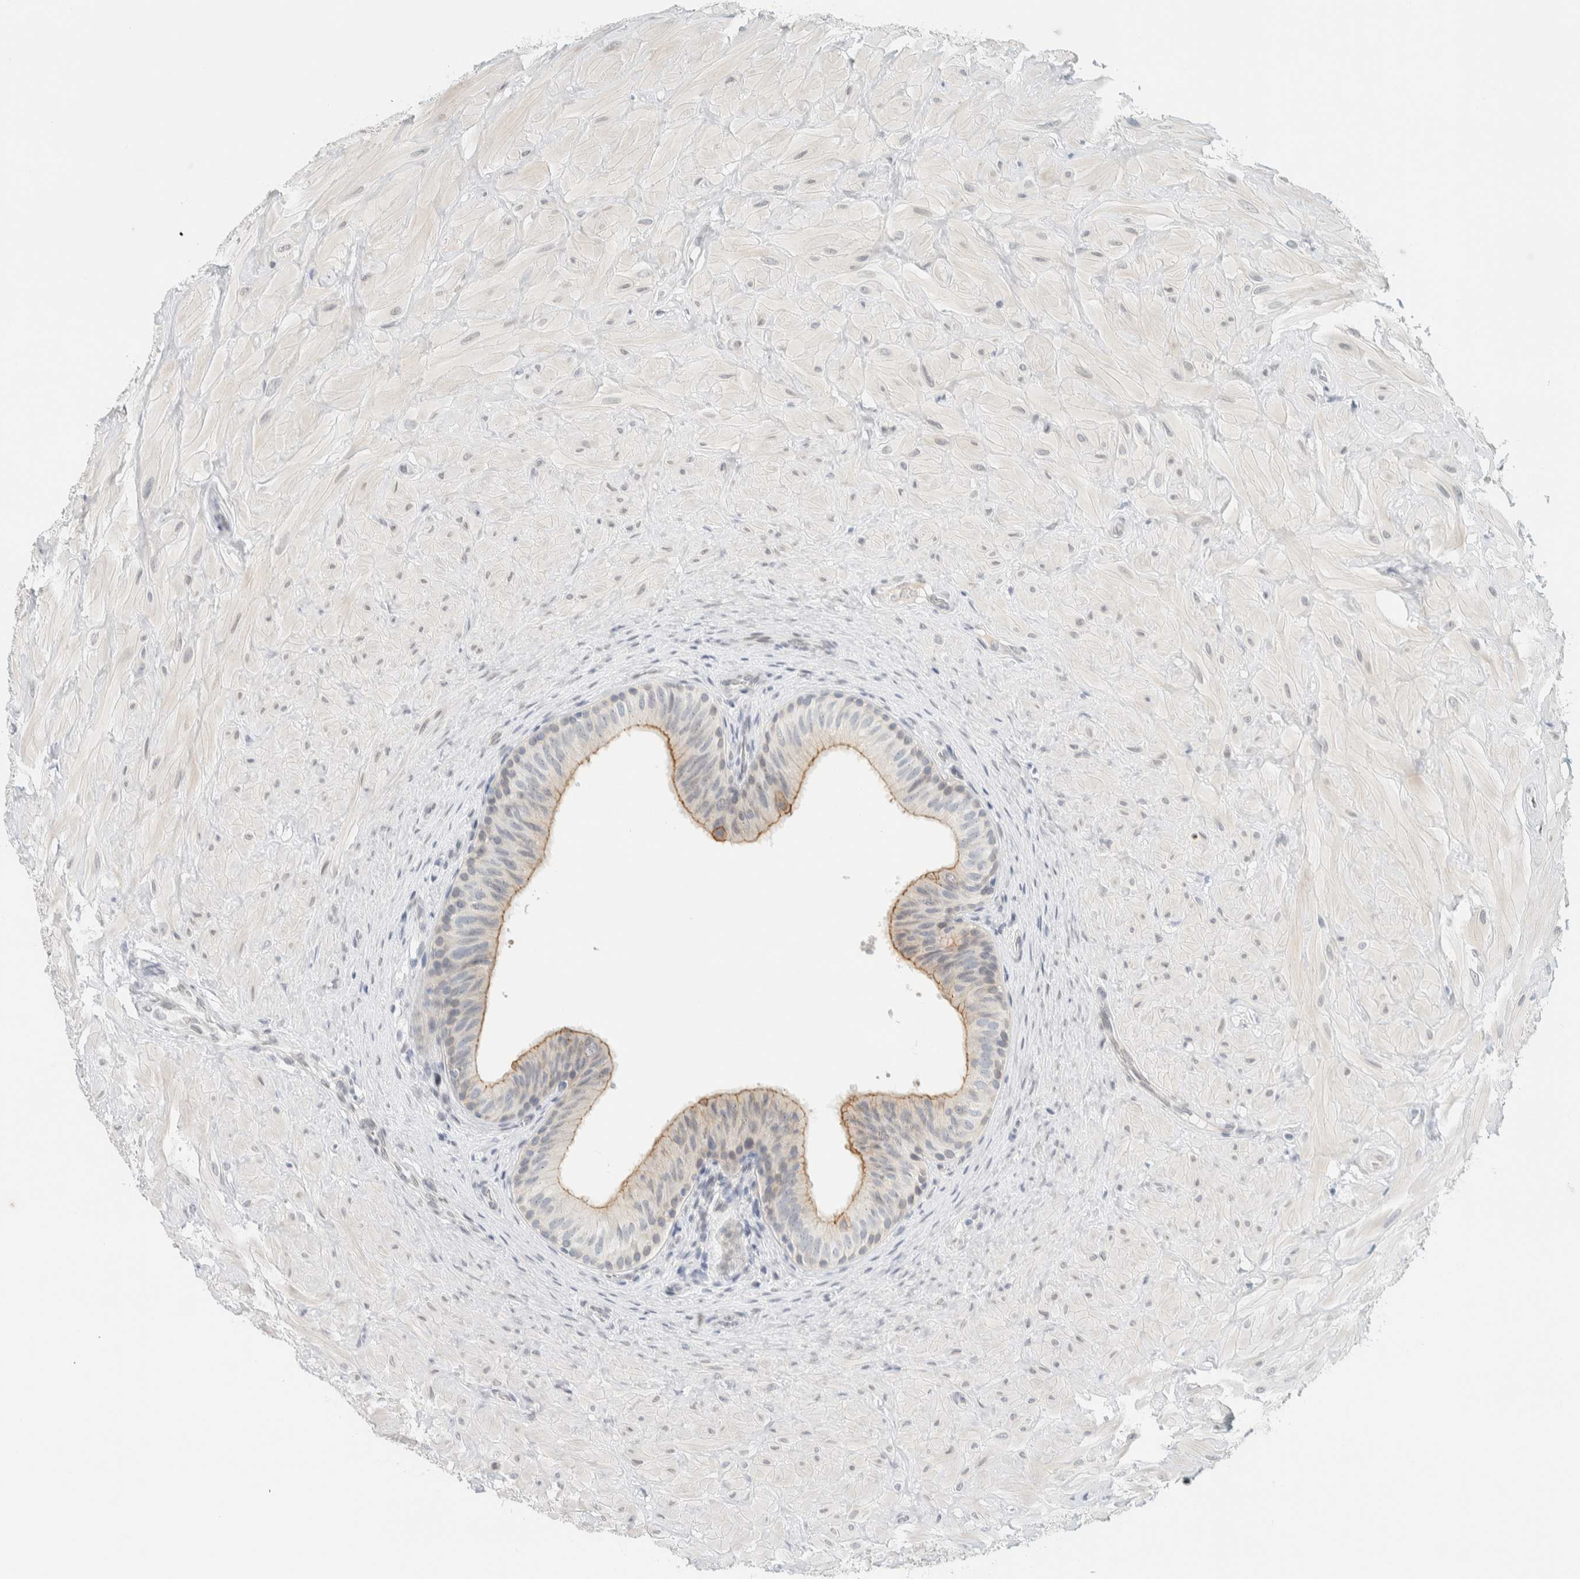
{"staining": {"intensity": "moderate", "quantity": "<25%", "location": "cytoplasmic/membranous"}, "tissue": "epididymis", "cell_type": "Glandular cells", "image_type": "normal", "snomed": [{"axis": "morphology", "description": "Normal tissue, NOS"}, {"axis": "topography", "description": "Soft tissue"}, {"axis": "topography", "description": "Epididymis"}], "caption": "Epididymis stained for a protein reveals moderate cytoplasmic/membranous positivity in glandular cells. (DAB = brown stain, brightfield microscopy at high magnification).", "gene": "C1QTNF12", "patient": {"sex": "male", "age": 26}}